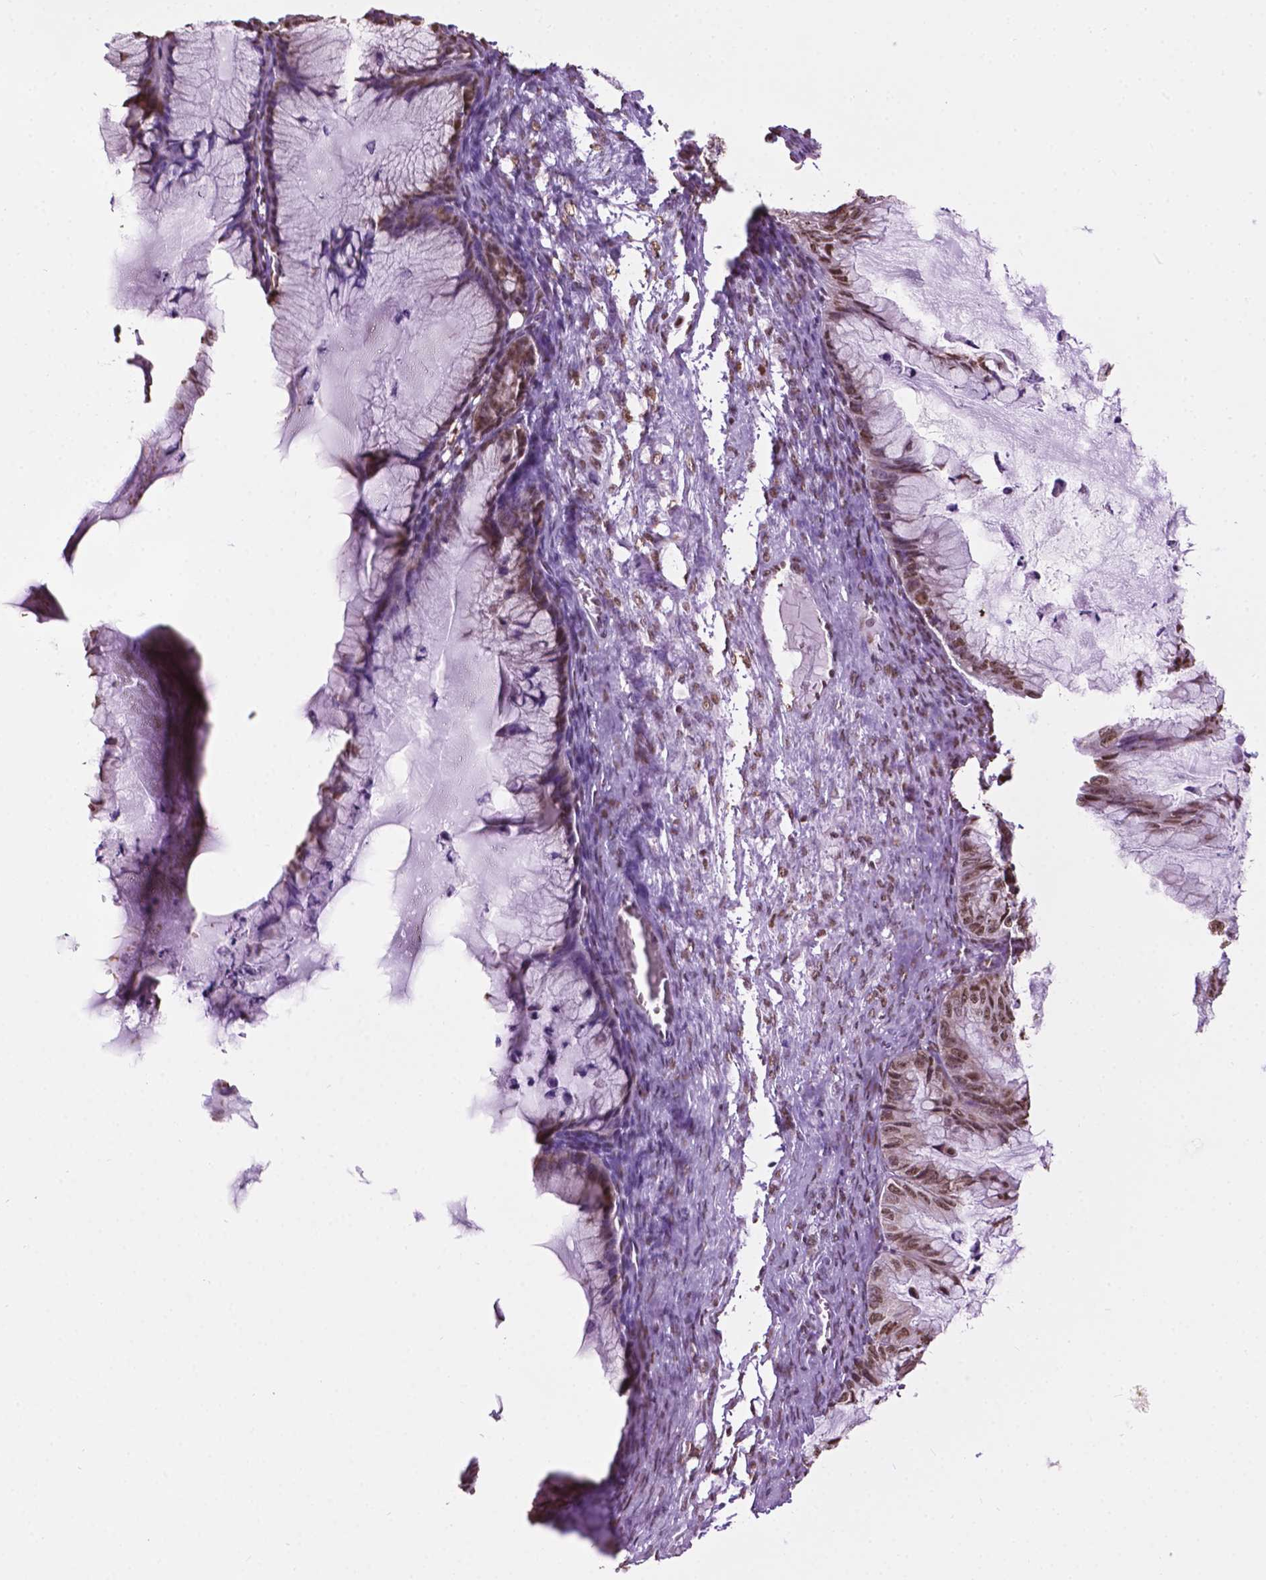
{"staining": {"intensity": "moderate", "quantity": ">75%", "location": "nuclear"}, "tissue": "ovarian cancer", "cell_type": "Tumor cells", "image_type": "cancer", "snomed": [{"axis": "morphology", "description": "Cystadenocarcinoma, mucinous, NOS"}, {"axis": "topography", "description": "Ovary"}], "caption": "A brown stain highlights moderate nuclear expression of a protein in mucinous cystadenocarcinoma (ovarian) tumor cells. The protein is stained brown, and the nuclei are stained in blue (DAB IHC with brightfield microscopy, high magnification).", "gene": "COL23A1", "patient": {"sex": "female", "age": 72}}